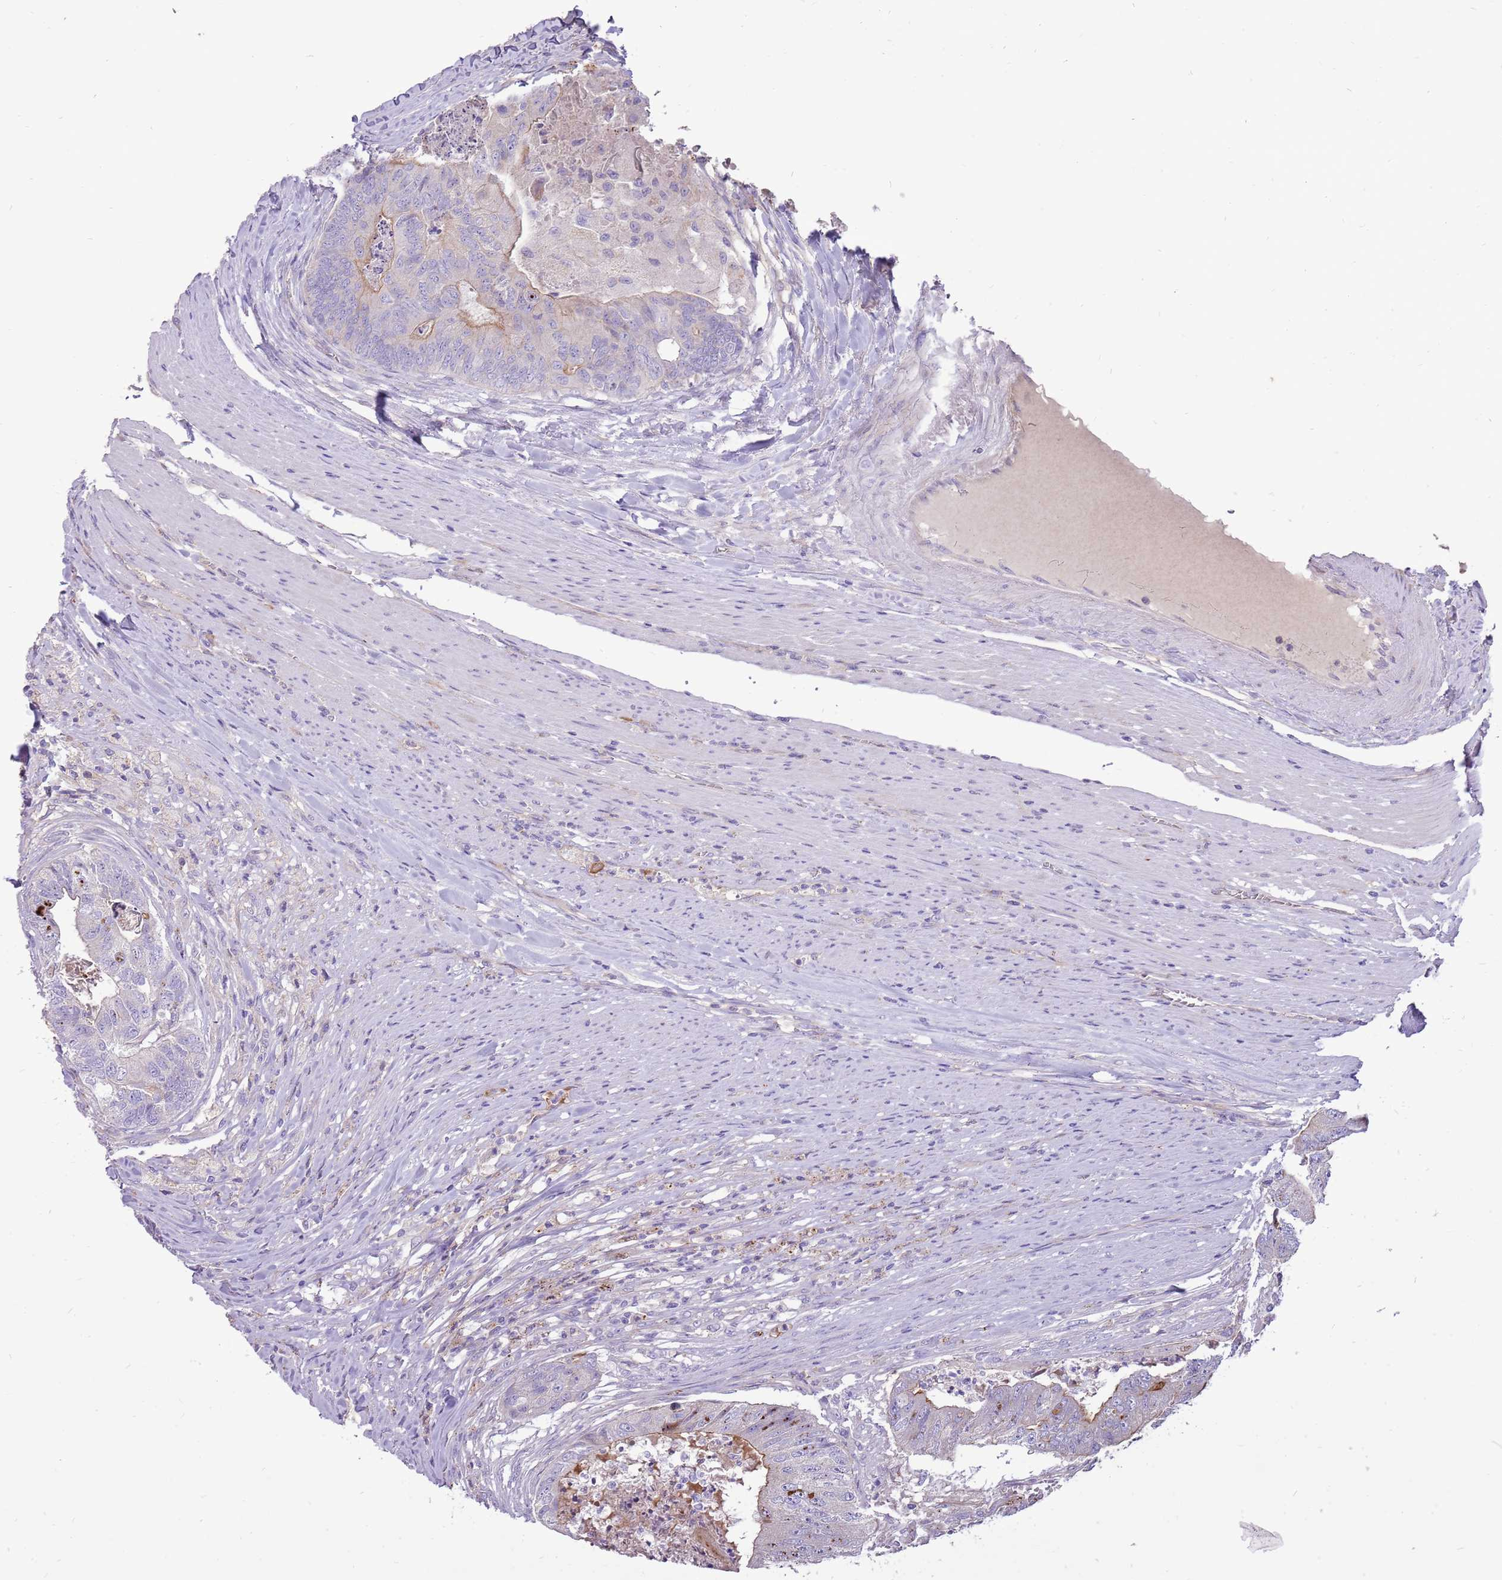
{"staining": {"intensity": "moderate", "quantity": "<25%", "location": "cytoplasmic/membranous"}, "tissue": "colorectal cancer", "cell_type": "Tumor cells", "image_type": "cancer", "snomed": [{"axis": "morphology", "description": "Adenocarcinoma, NOS"}, {"axis": "topography", "description": "Colon"}], "caption": "Protein expression analysis of colorectal adenocarcinoma shows moderate cytoplasmic/membranous staining in about <25% of tumor cells.", "gene": "NTN4", "patient": {"sex": "female", "age": 67}}